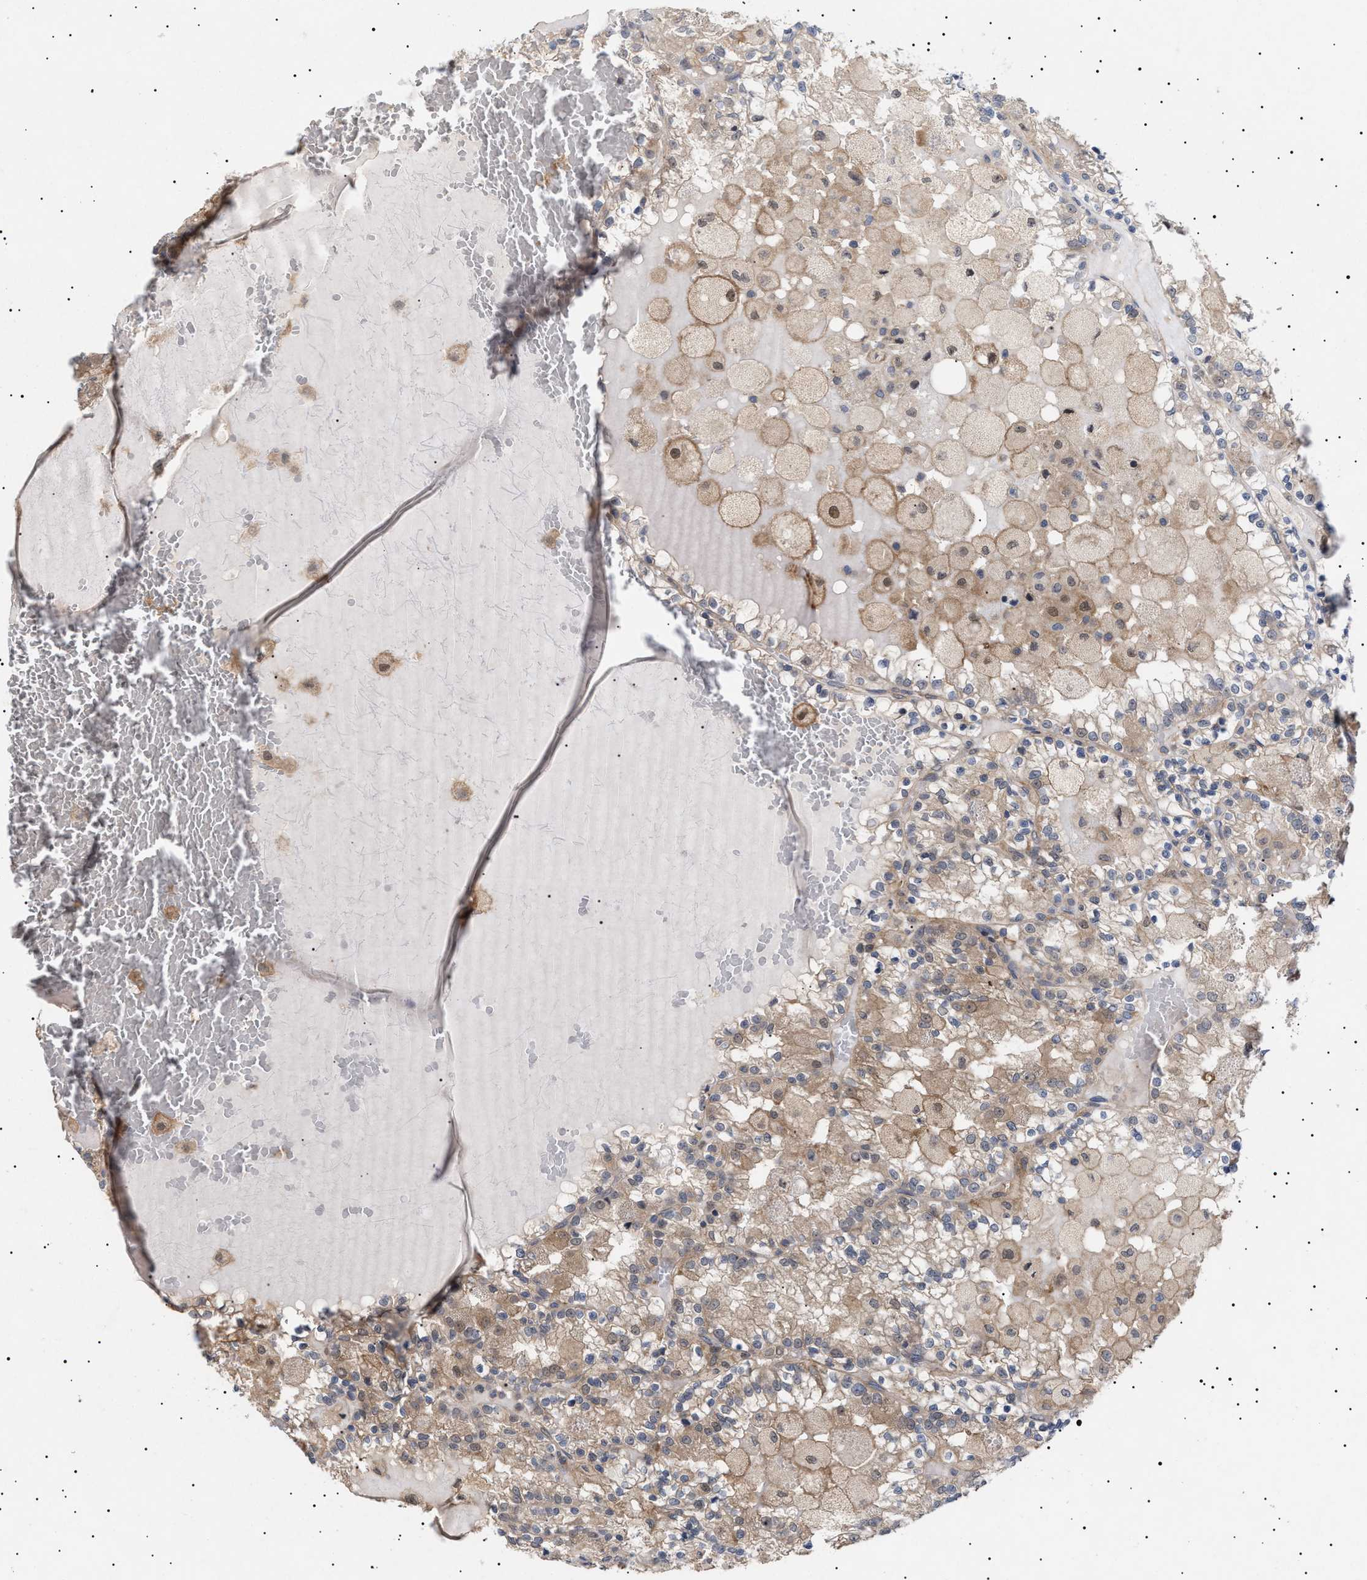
{"staining": {"intensity": "weak", "quantity": ">75%", "location": "cytoplasmic/membranous"}, "tissue": "renal cancer", "cell_type": "Tumor cells", "image_type": "cancer", "snomed": [{"axis": "morphology", "description": "Adenocarcinoma, NOS"}, {"axis": "topography", "description": "Kidney"}], "caption": "This is an image of IHC staining of renal cancer (adenocarcinoma), which shows weak expression in the cytoplasmic/membranous of tumor cells.", "gene": "NPLOC4", "patient": {"sex": "female", "age": 56}}